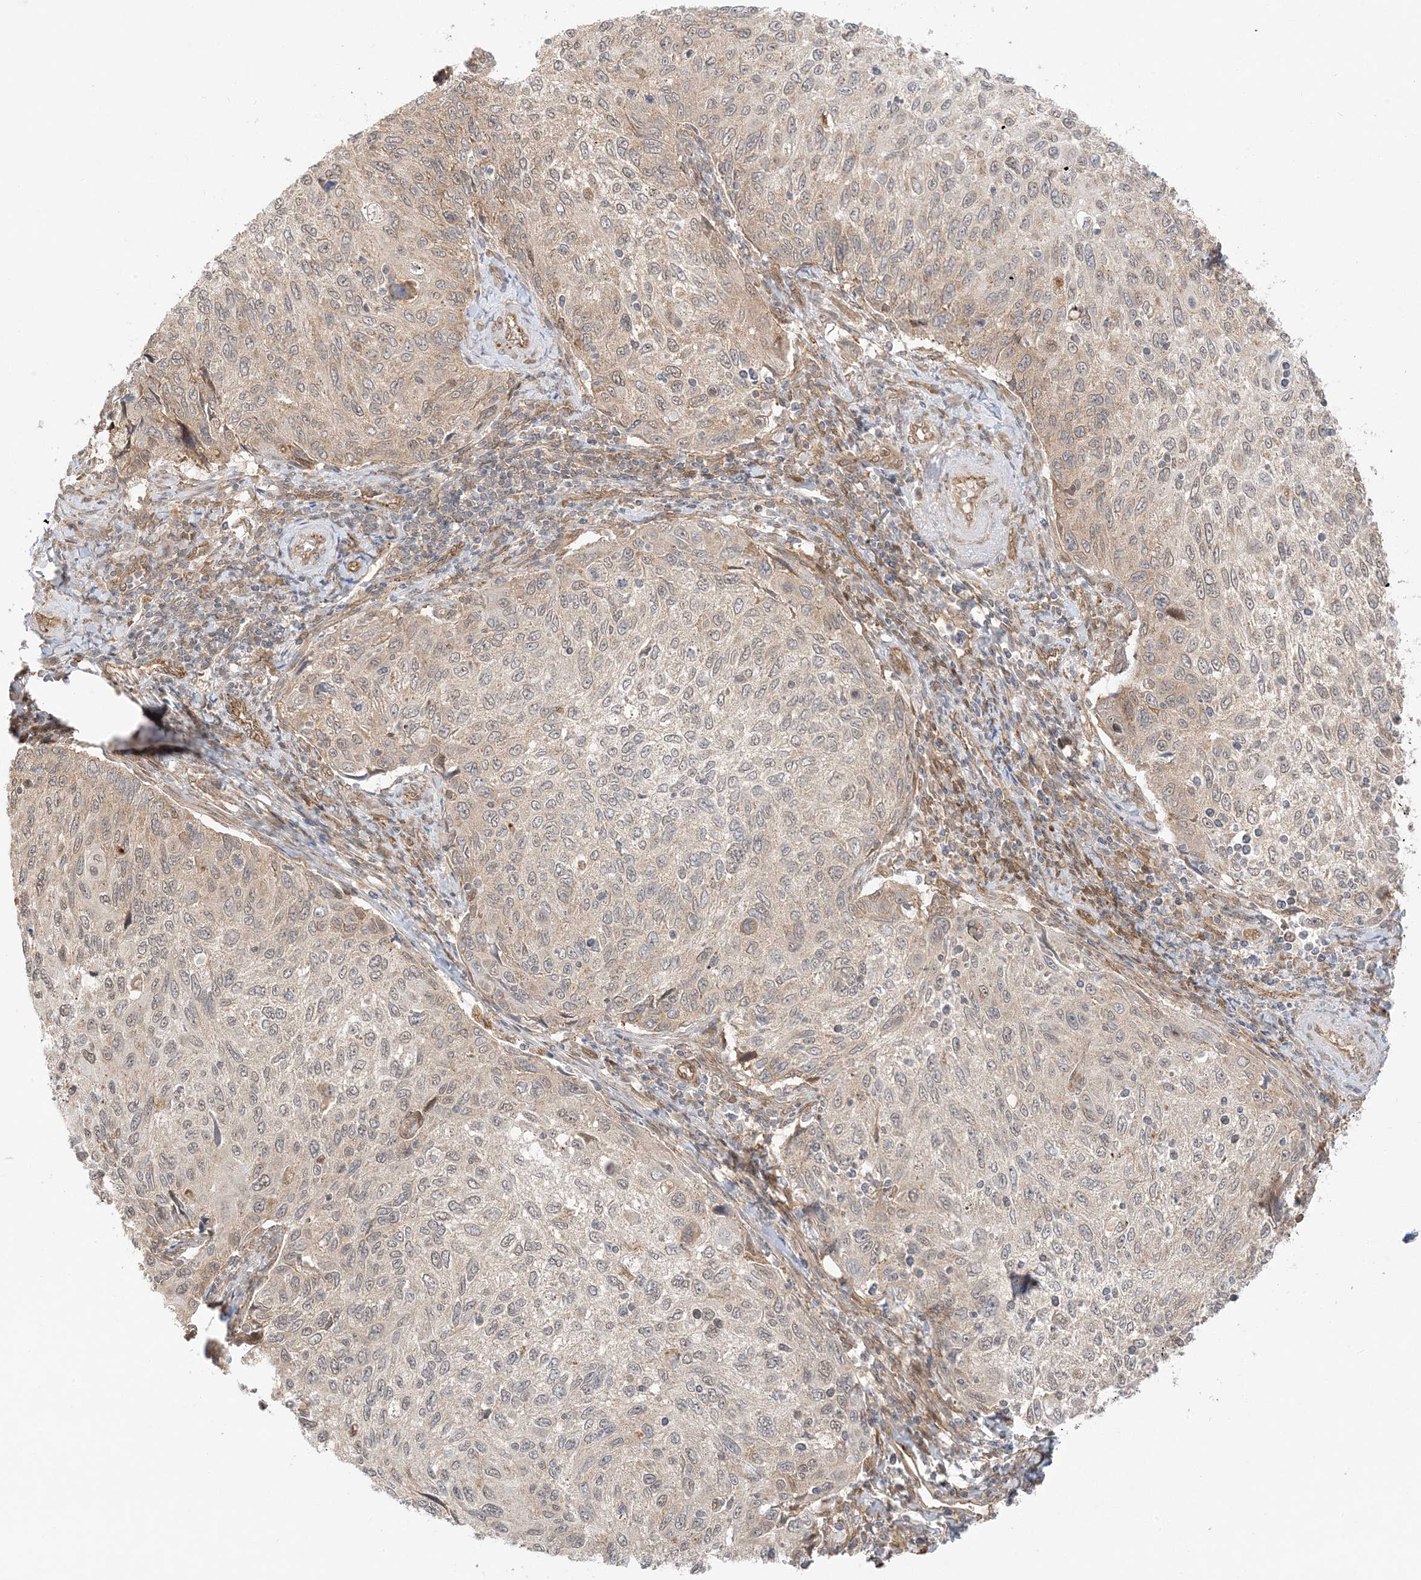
{"staining": {"intensity": "negative", "quantity": "none", "location": "none"}, "tissue": "cervical cancer", "cell_type": "Tumor cells", "image_type": "cancer", "snomed": [{"axis": "morphology", "description": "Squamous cell carcinoma, NOS"}, {"axis": "topography", "description": "Cervix"}], "caption": "Squamous cell carcinoma (cervical) stained for a protein using IHC demonstrates no positivity tumor cells.", "gene": "UBAP2L", "patient": {"sex": "female", "age": 70}}